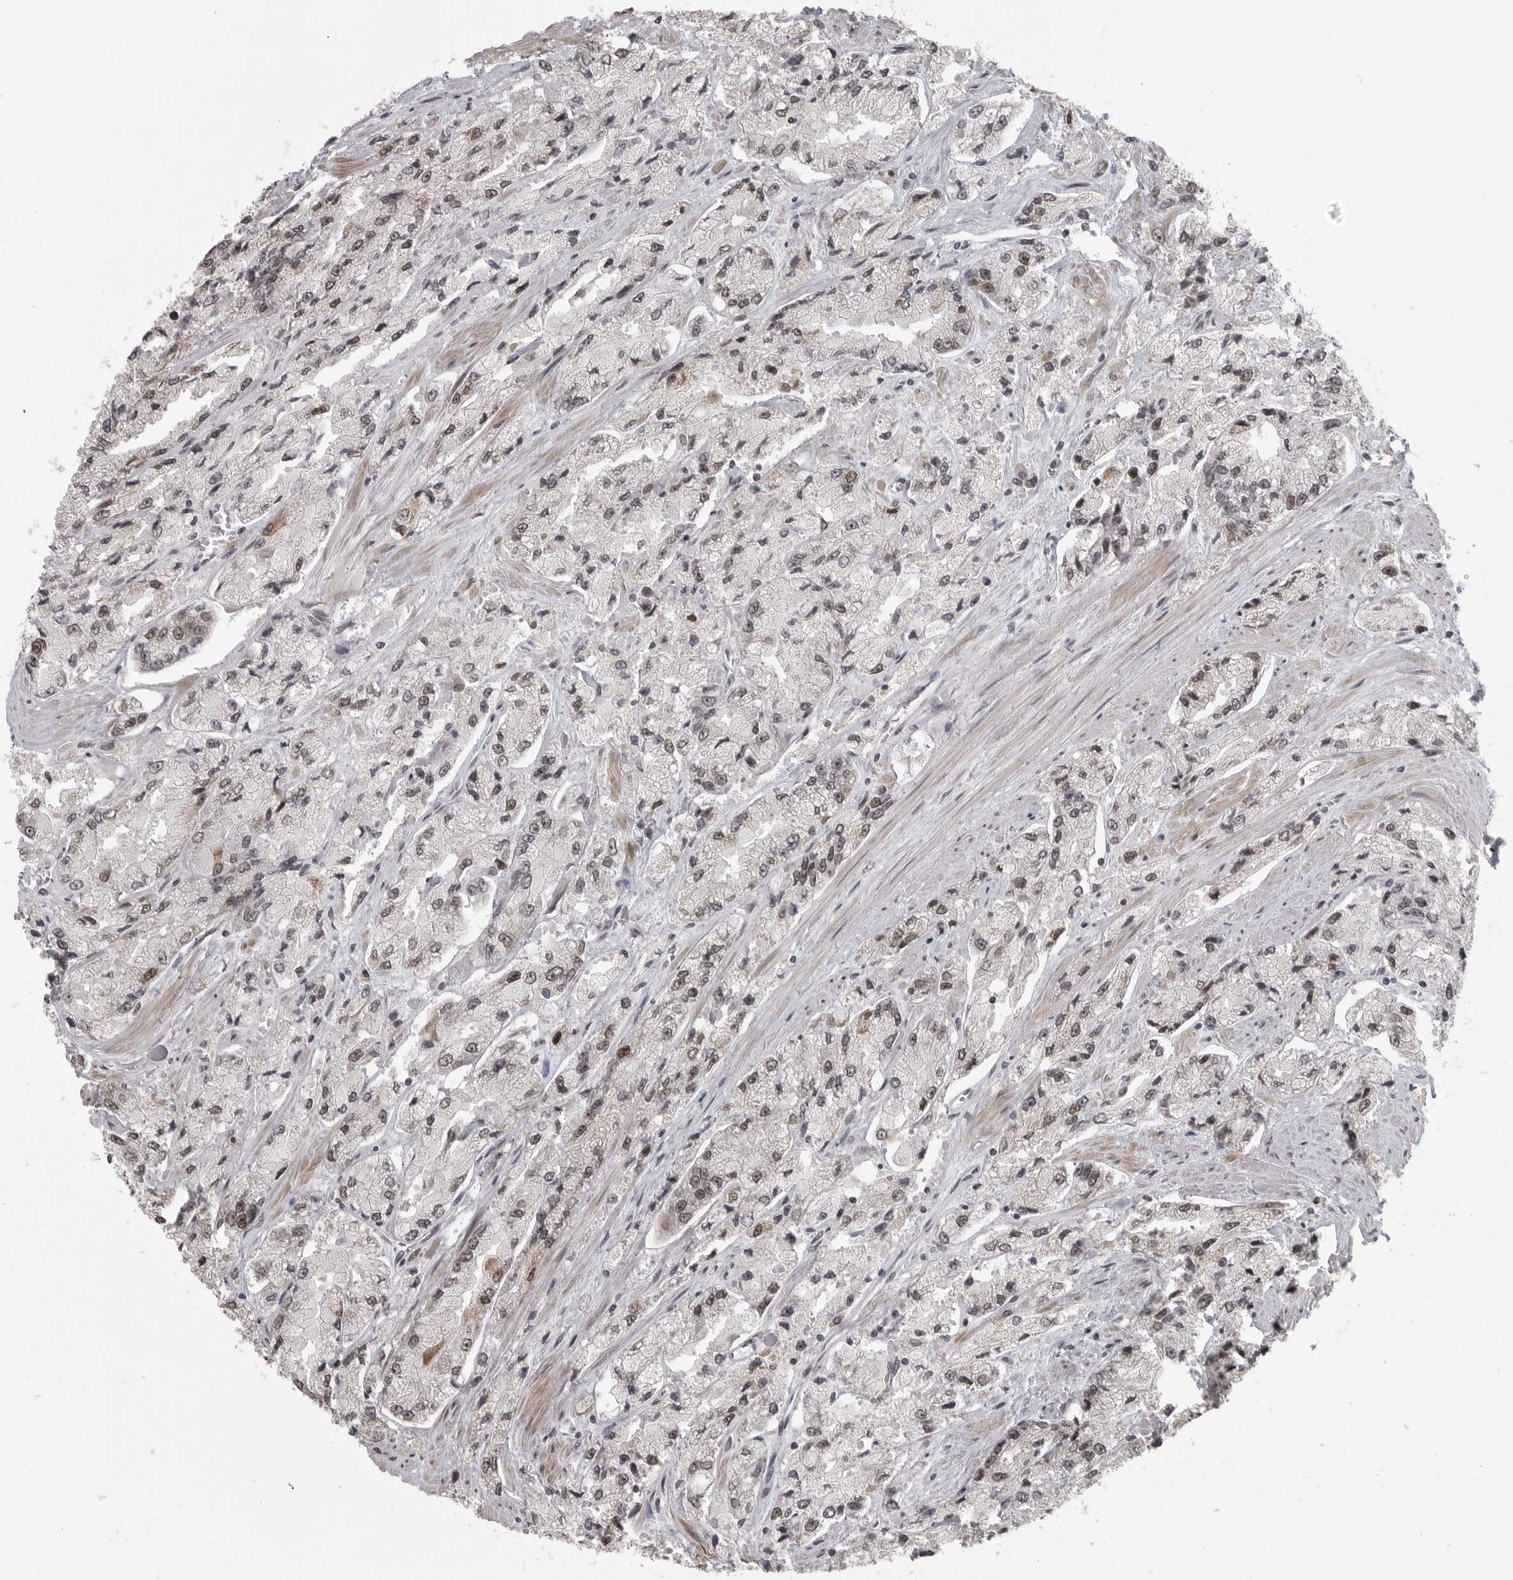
{"staining": {"intensity": "weak", "quantity": ">75%", "location": "nuclear"}, "tissue": "prostate cancer", "cell_type": "Tumor cells", "image_type": "cancer", "snomed": [{"axis": "morphology", "description": "Adenocarcinoma, High grade"}, {"axis": "topography", "description": "Prostate"}], "caption": "Protein expression by IHC exhibits weak nuclear positivity in about >75% of tumor cells in prostate cancer.", "gene": "ISG20L2", "patient": {"sex": "male", "age": 58}}